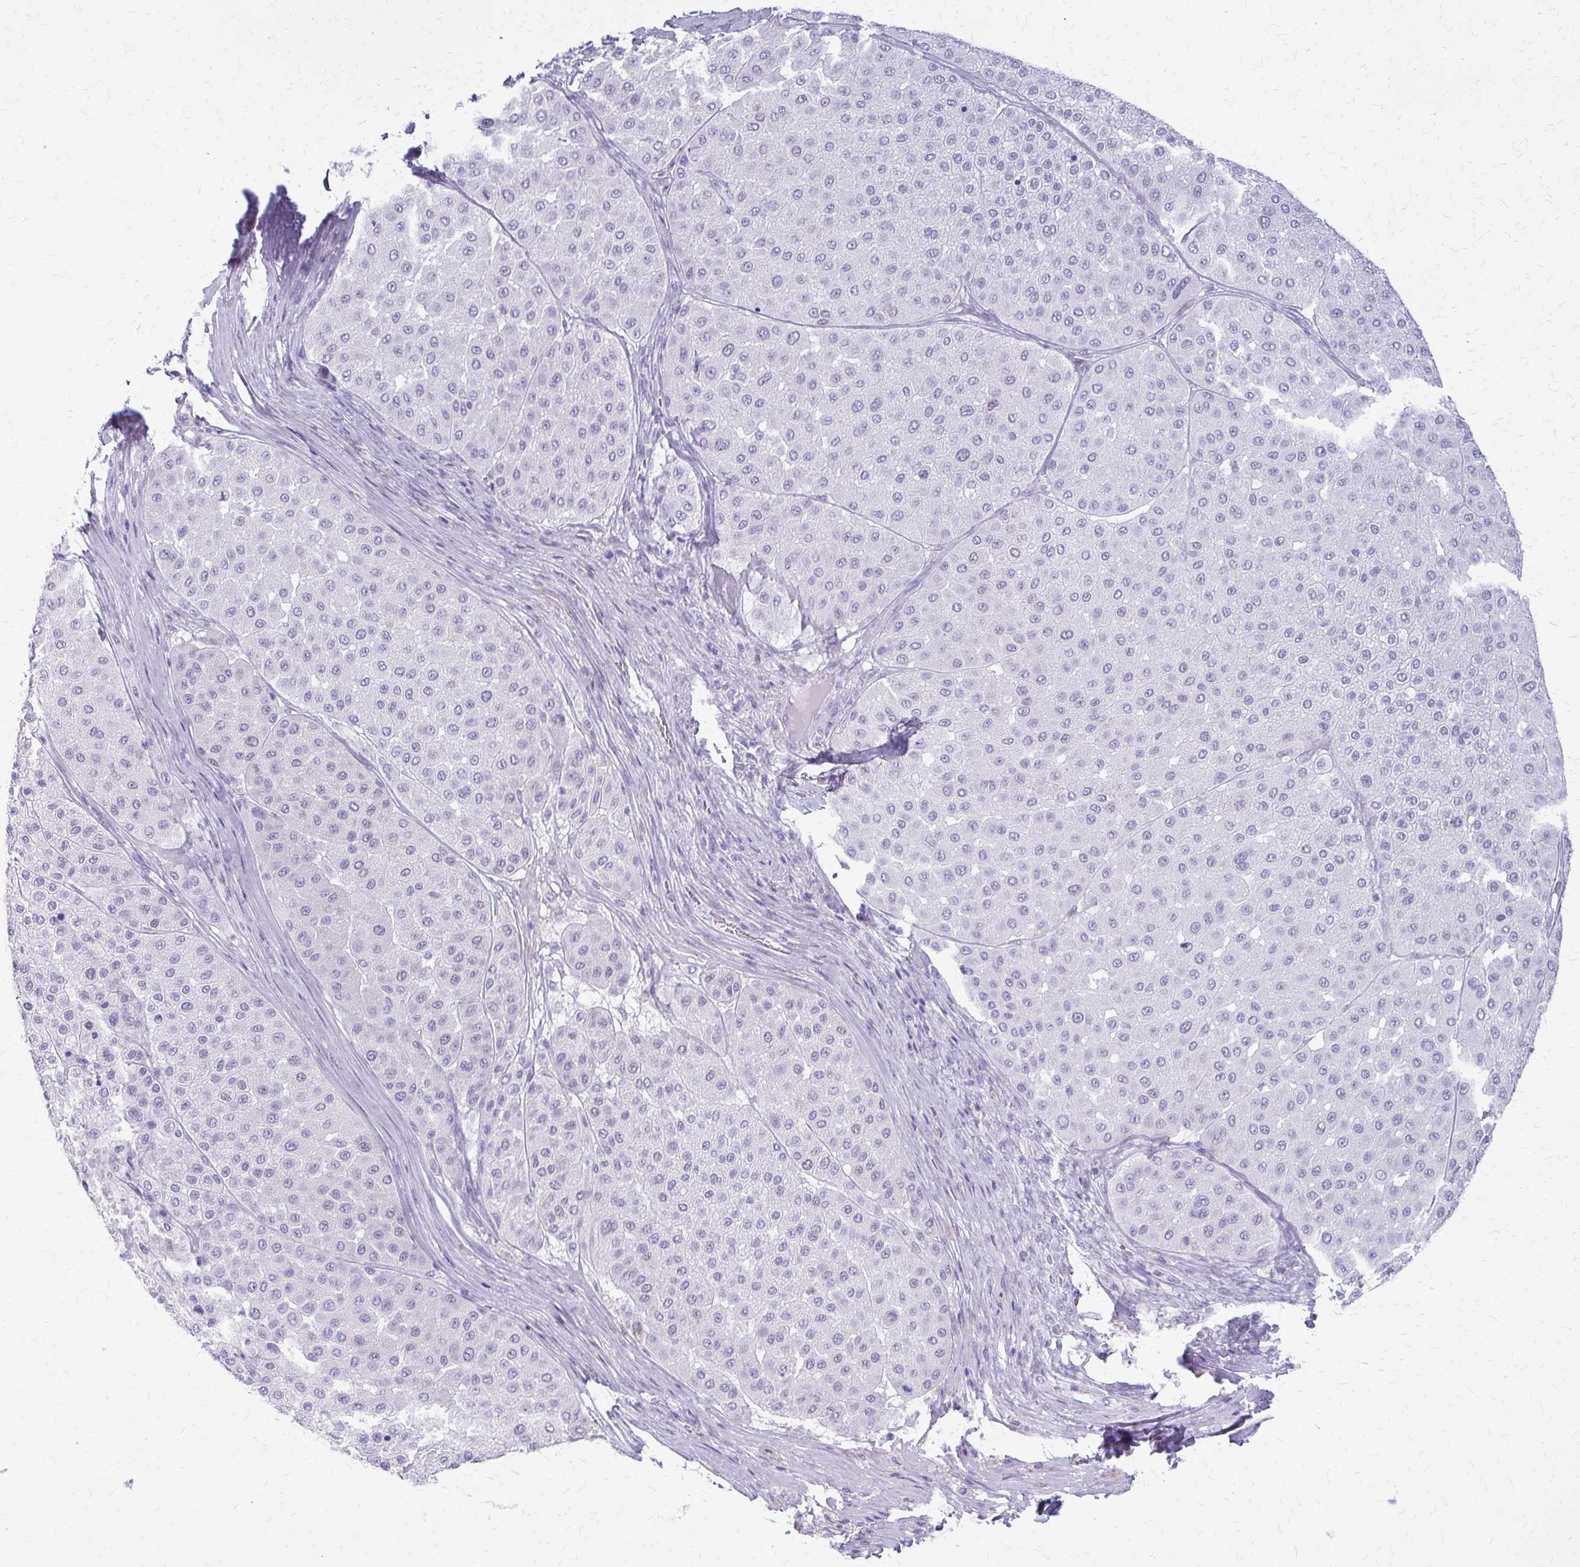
{"staining": {"intensity": "negative", "quantity": "none", "location": "none"}, "tissue": "melanoma", "cell_type": "Tumor cells", "image_type": "cancer", "snomed": [{"axis": "morphology", "description": "Malignant melanoma, Metastatic site"}, {"axis": "topography", "description": "Smooth muscle"}], "caption": "DAB immunohistochemical staining of malignant melanoma (metastatic site) demonstrates no significant positivity in tumor cells. Nuclei are stained in blue.", "gene": "KRT5", "patient": {"sex": "male", "age": 41}}